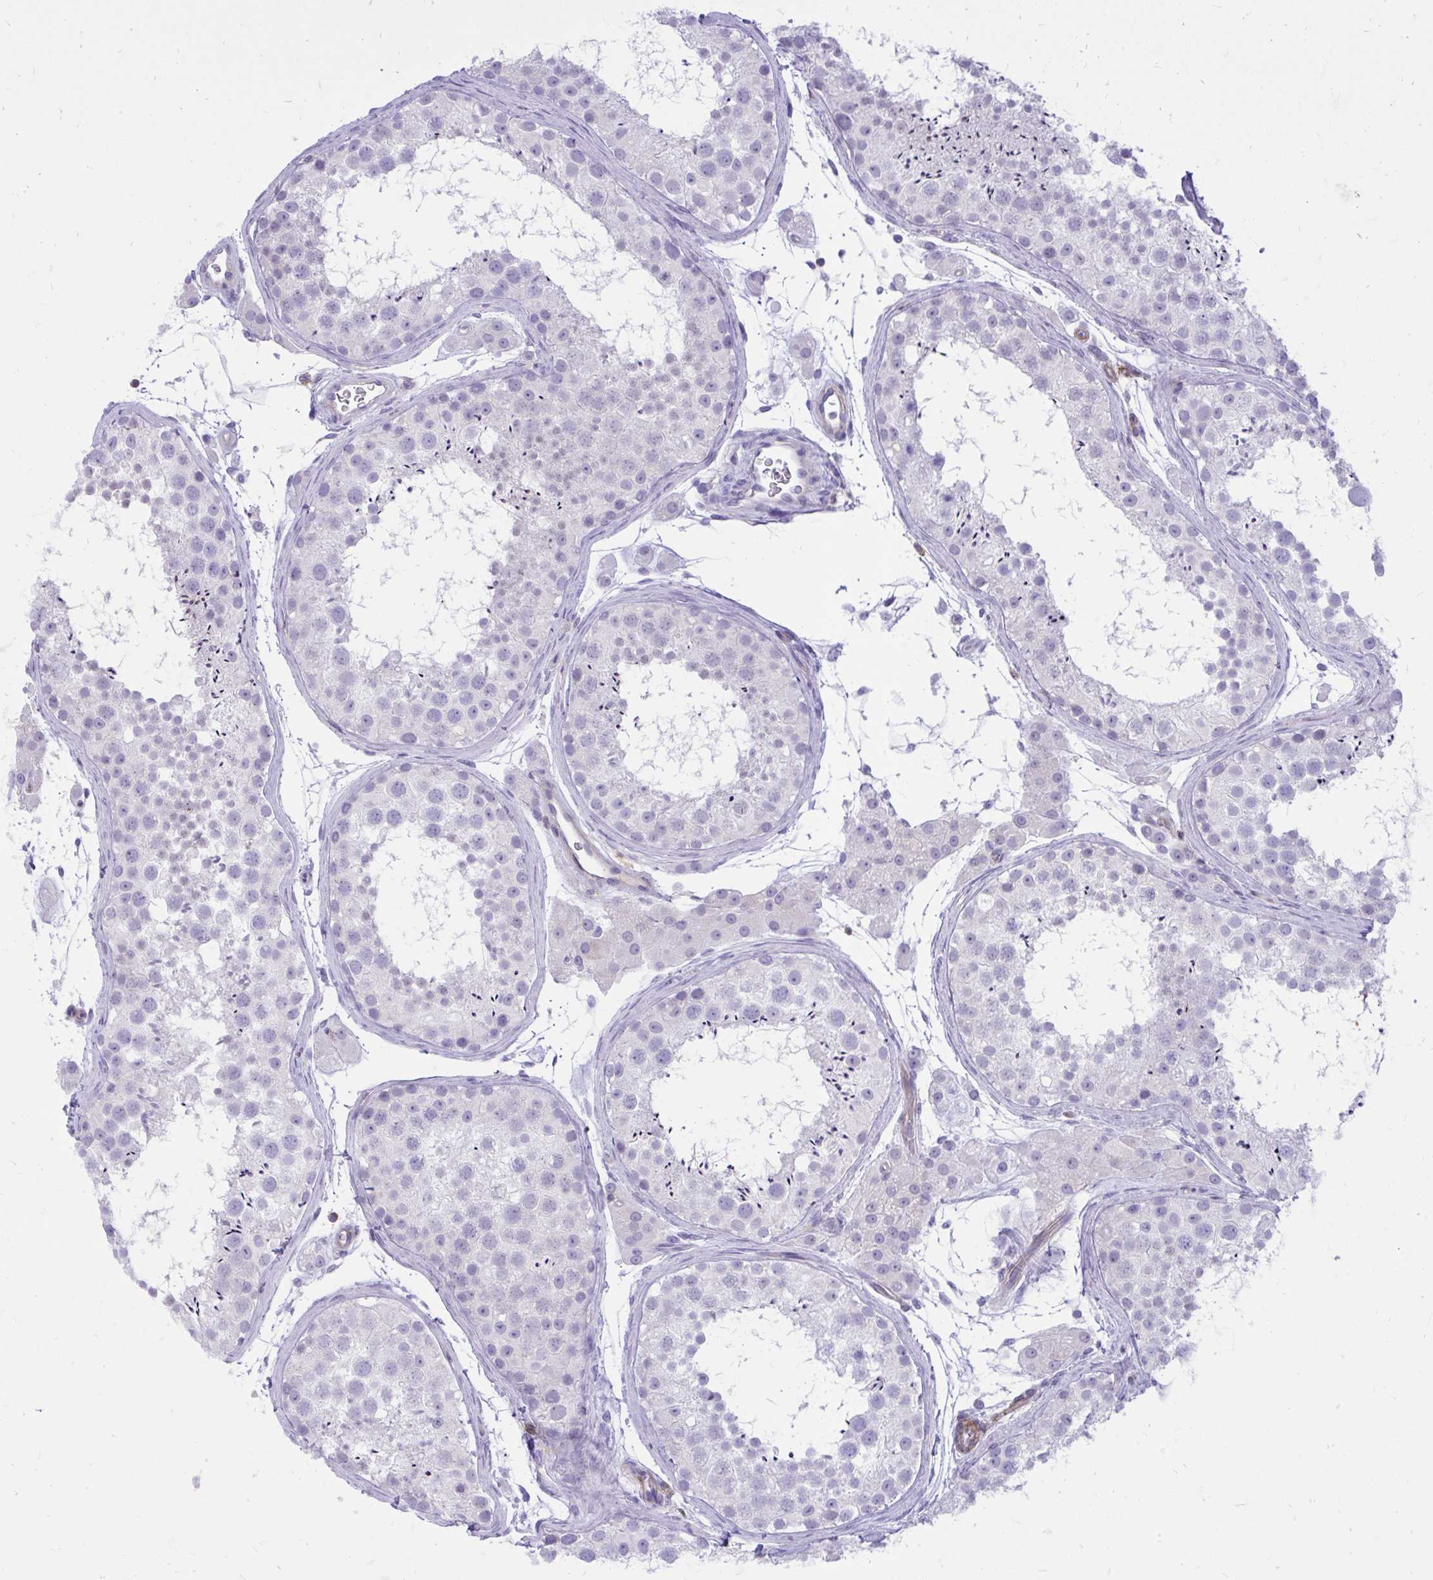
{"staining": {"intensity": "negative", "quantity": "none", "location": "none"}, "tissue": "testis", "cell_type": "Cells in seminiferous ducts", "image_type": "normal", "snomed": [{"axis": "morphology", "description": "Normal tissue, NOS"}, {"axis": "topography", "description": "Testis"}], "caption": "This is a image of immunohistochemistry staining of unremarkable testis, which shows no staining in cells in seminiferous ducts.", "gene": "GPRIN3", "patient": {"sex": "male", "age": 41}}